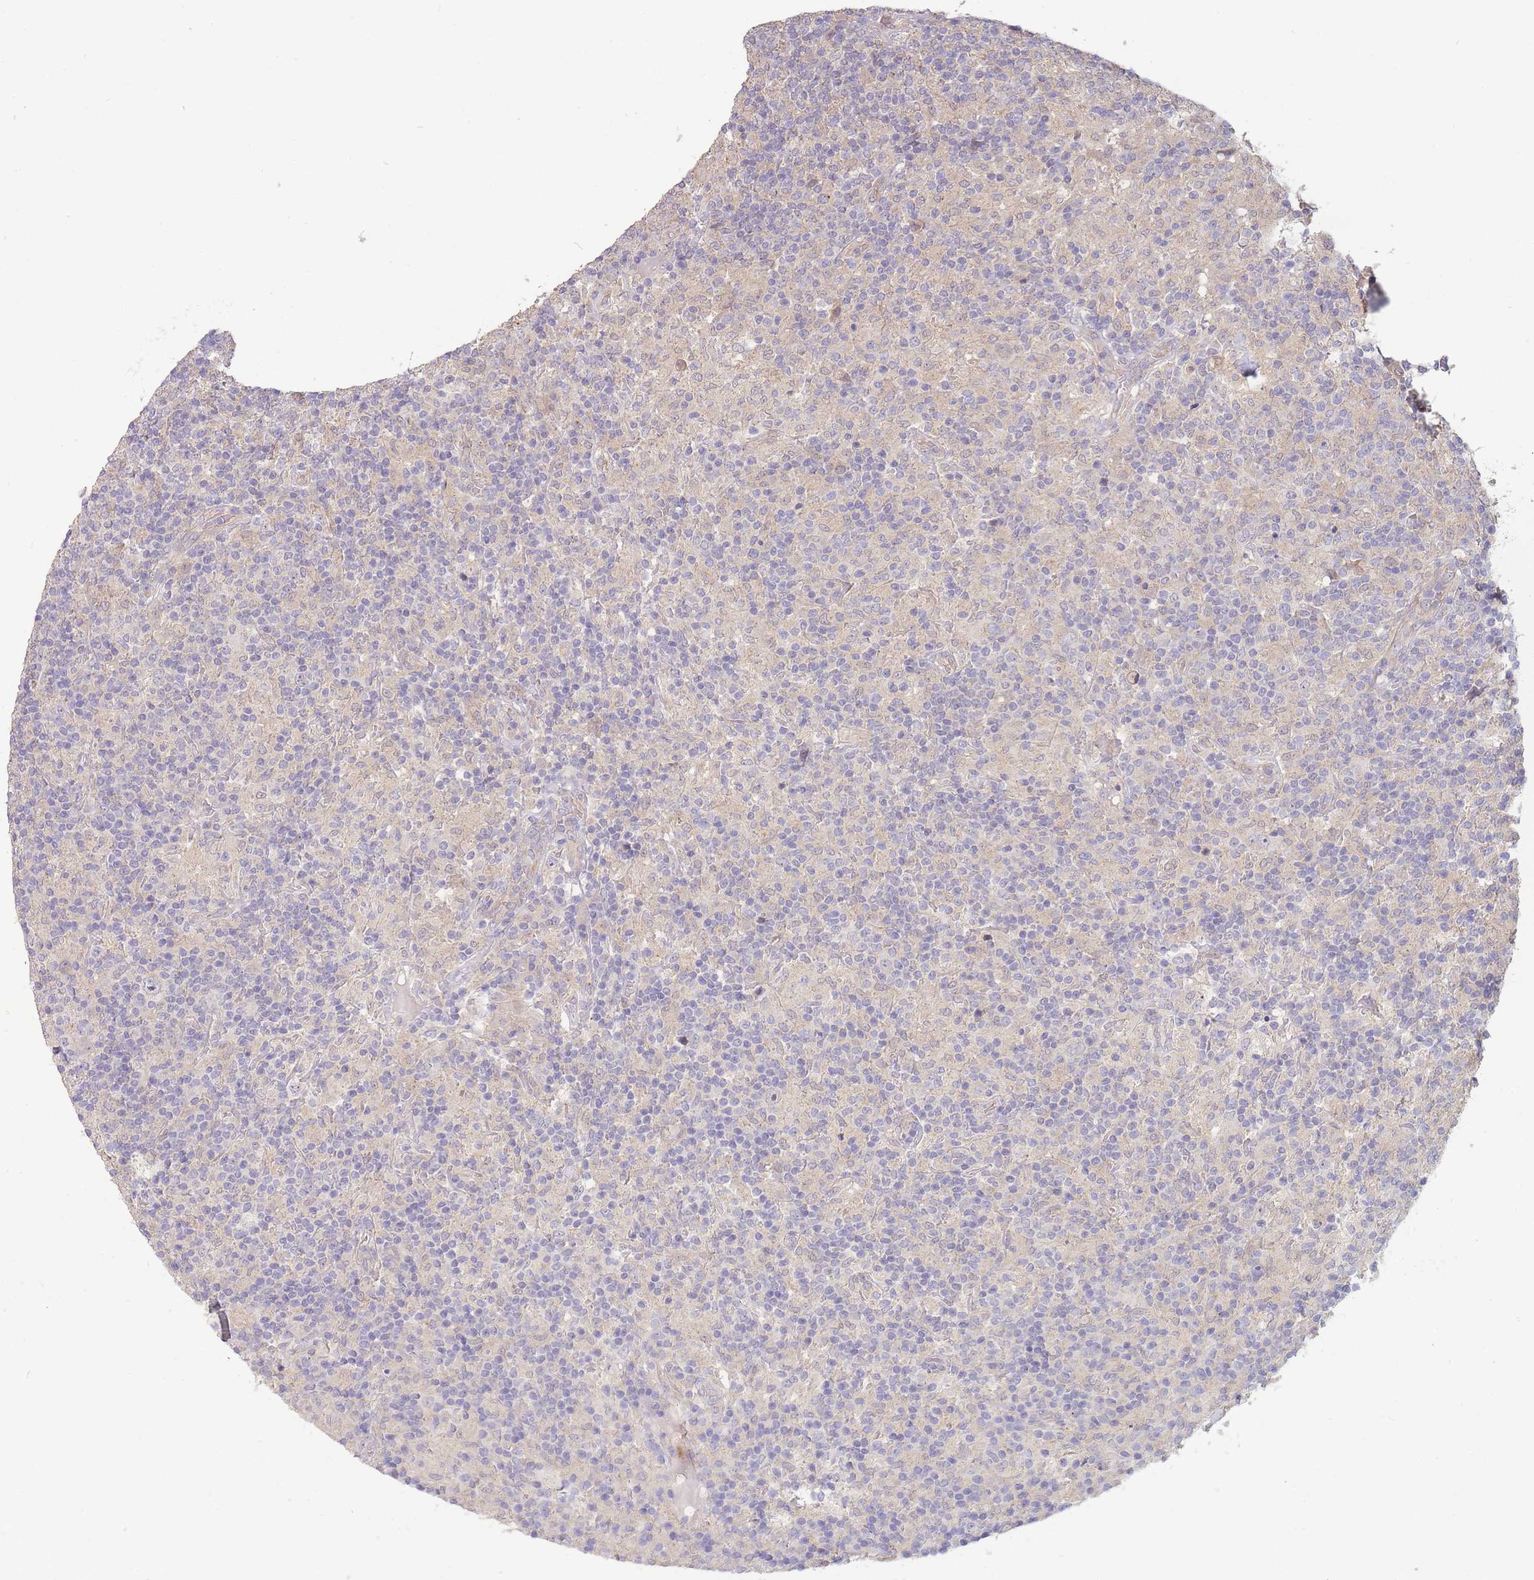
{"staining": {"intensity": "negative", "quantity": "none", "location": "none"}, "tissue": "lymphoma", "cell_type": "Tumor cells", "image_type": "cancer", "snomed": [{"axis": "morphology", "description": "Hodgkin's disease, NOS"}, {"axis": "topography", "description": "Lymph node"}], "caption": "A histopathology image of lymphoma stained for a protein shows no brown staining in tumor cells.", "gene": "NDUFAF5", "patient": {"sex": "male", "age": 70}}